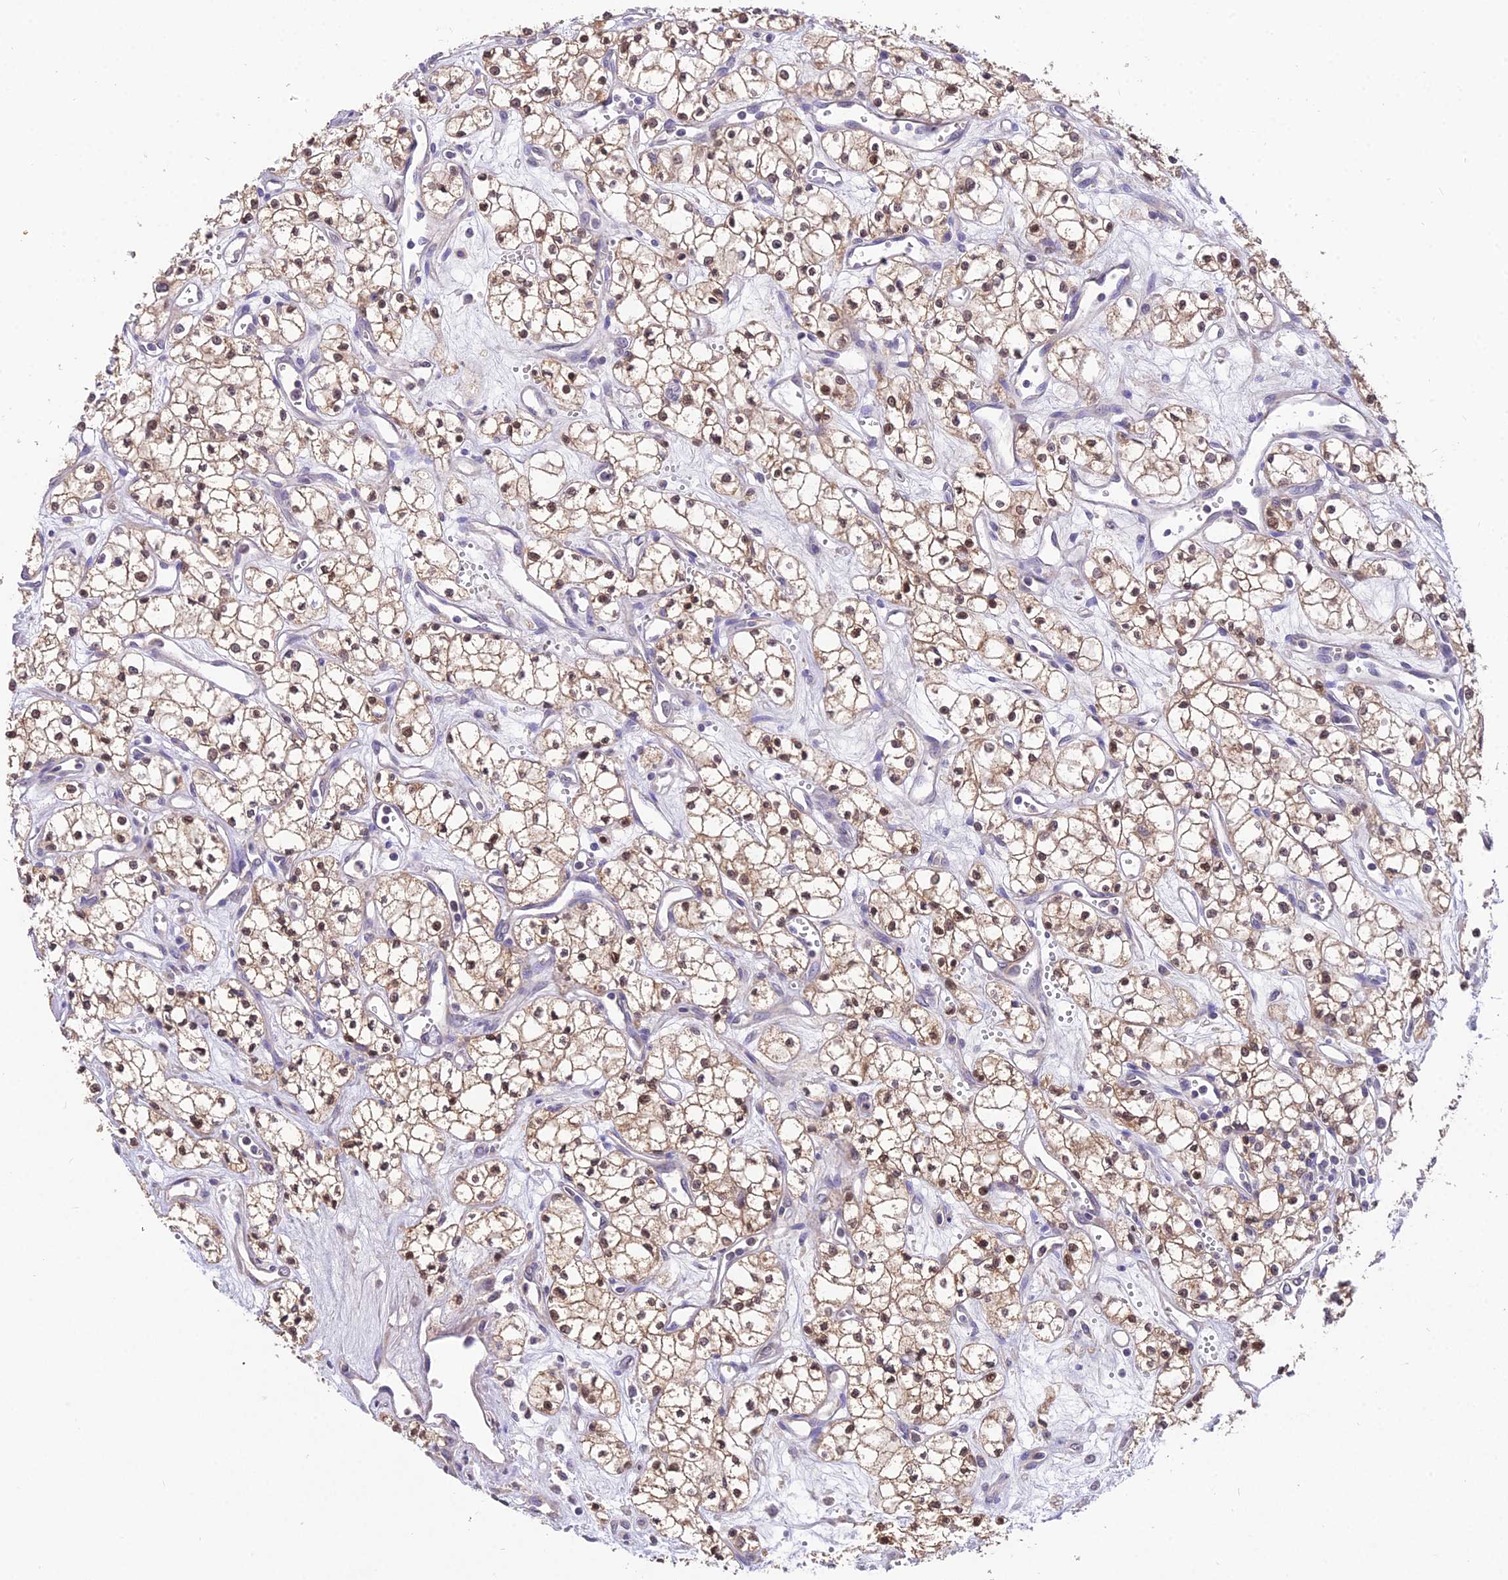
{"staining": {"intensity": "moderate", "quantity": ">75%", "location": "cytoplasmic/membranous,nuclear"}, "tissue": "renal cancer", "cell_type": "Tumor cells", "image_type": "cancer", "snomed": [{"axis": "morphology", "description": "Adenocarcinoma, NOS"}, {"axis": "topography", "description": "Kidney"}], "caption": "Renal cancer tissue exhibits moderate cytoplasmic/membranous and nuclear expression in approximately >75% of tumor cells", "gene": "PGK1", "patient": {"sex": "male", "age": 59}}